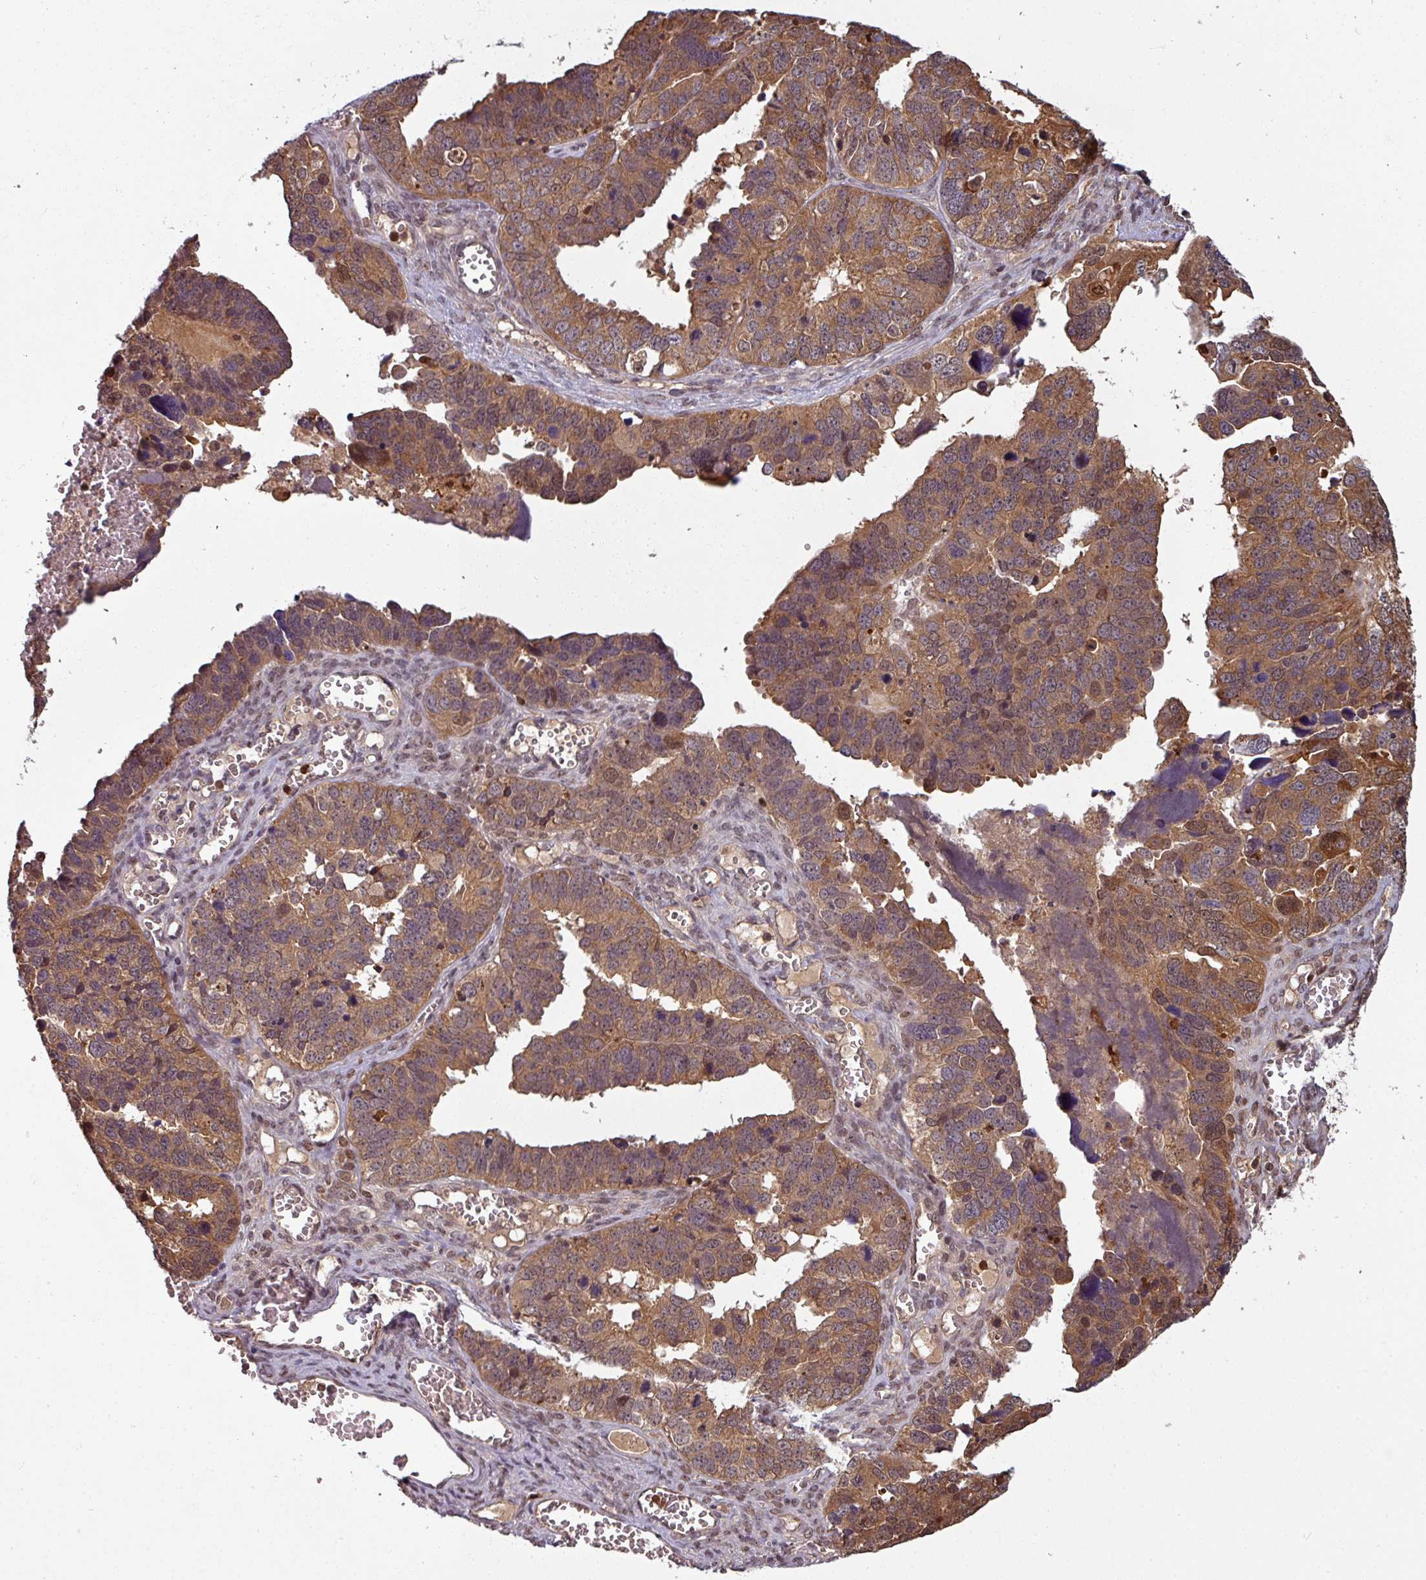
{"staining": {"intensity": "moderate", "quantity": ">75%", "location": "cytoplasmic/membranous,nuclear"}, "tissue": "ovarian cancer", "cell_type": "Tumor cells", "image_type": "cancer", "snomed": [{"axis": "morphology", "description": "Cystadenocarcinoma, serous, NOS"}, {"axis": "topography", "description": "Ovary"}], "caption": "Immunohistochemical staining of ovarian cancer demonstrates moderate cytoplasmic/membranous and nuclear protein staining in approximately >75% of tumor cells.", "gene": "KCTD11", "patient": {"sex": "female", "age": 76}}